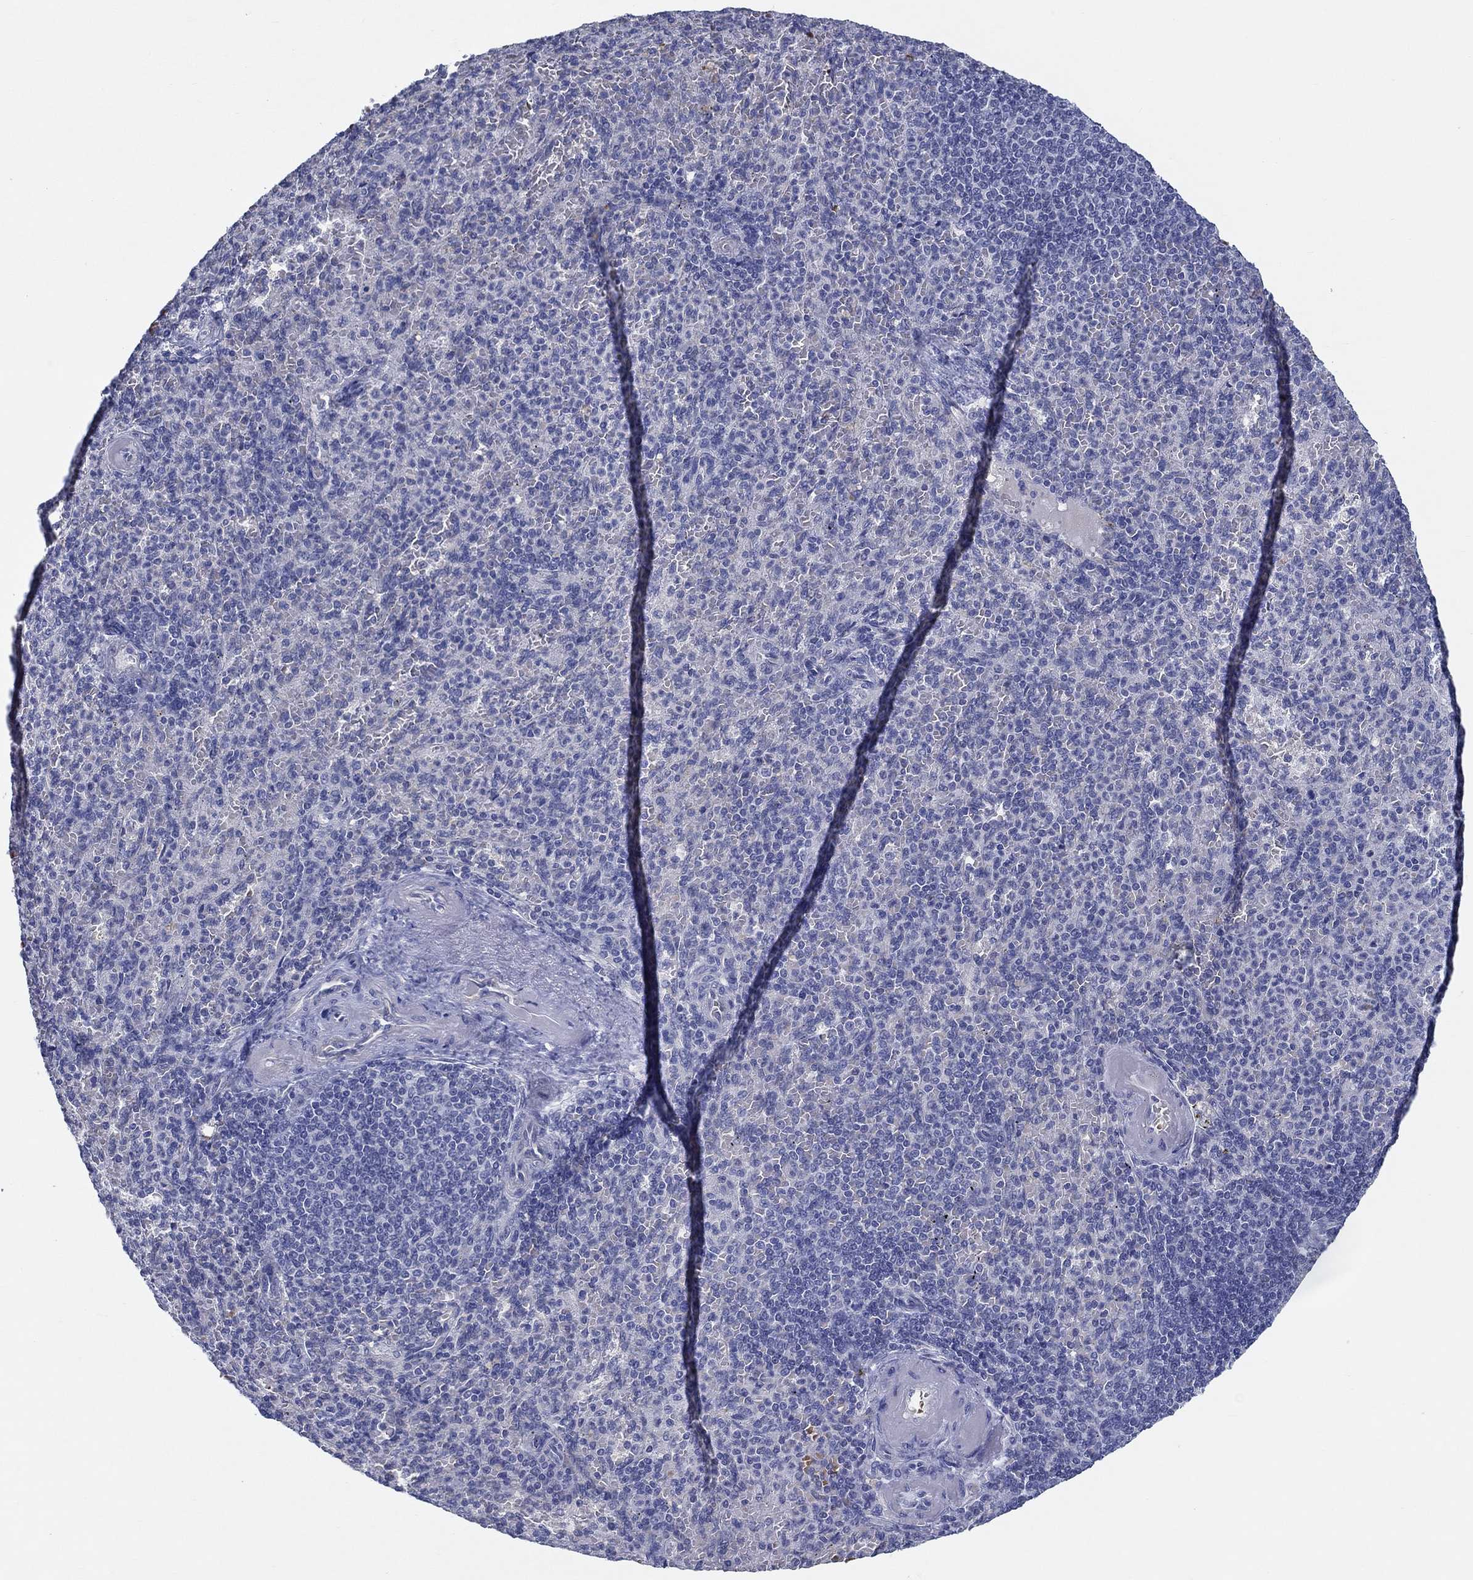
{"staining": {"intensity": "negative", "quantity": "none", "location": "none"}, "tissue": "spleen", "cell_type": "Cells in red pulp", "image_type": "normal", "snomed": [{"axis": "morphology", "description": "Normal tissue, NOS"}, {"axis": "topography", "description": "Spleen"}], "caption": "A photomicrograph of spleen stained for a protein displays no brown staining in cells in red pulp.", "gene": "ERMP1", "patient": {"sex": "female", "age": 74}}